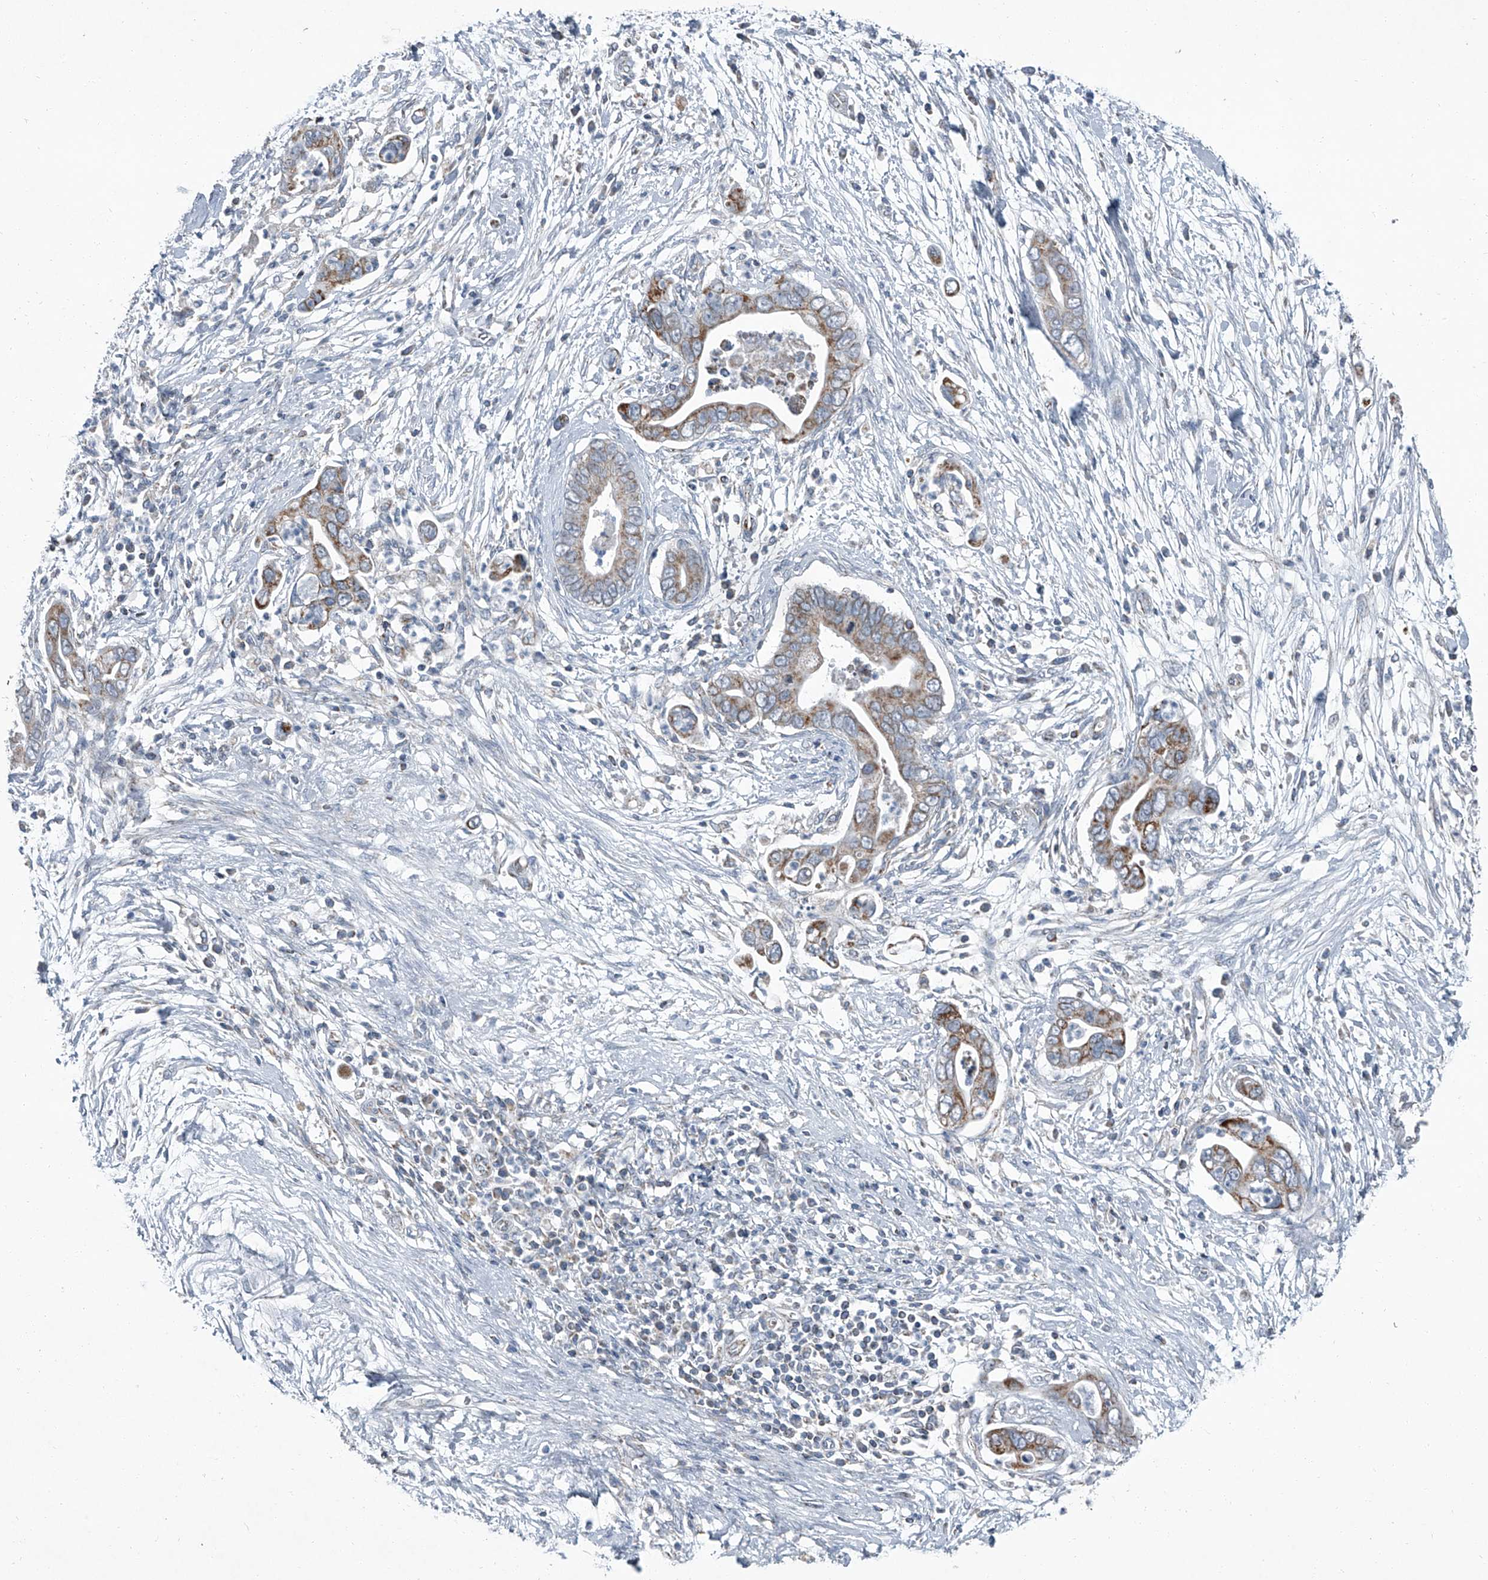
{"staining": {"intensity": "moderate", "quantity": "25%-75%", "location": "cytoplasmic/membranous"}, "tissue": "pancreatic cancer", "cell_type": "Tumor cells", "image_type": "cancer", "snomed": [{"axis": "morphology", "description": "Adenocarcinoma, NOS"}, {"axis": "topography", "description": "Pancreas"}], "caption": "Immunohistochemistry (DAB) staining of human pancreatic adenocarcinoma shows moderate cytoplasmic/membranous protein staining in about 25%-75% of tumor cells.", "gene": "CHRNA7", "patient": {"sex": "male", "age": 75}}